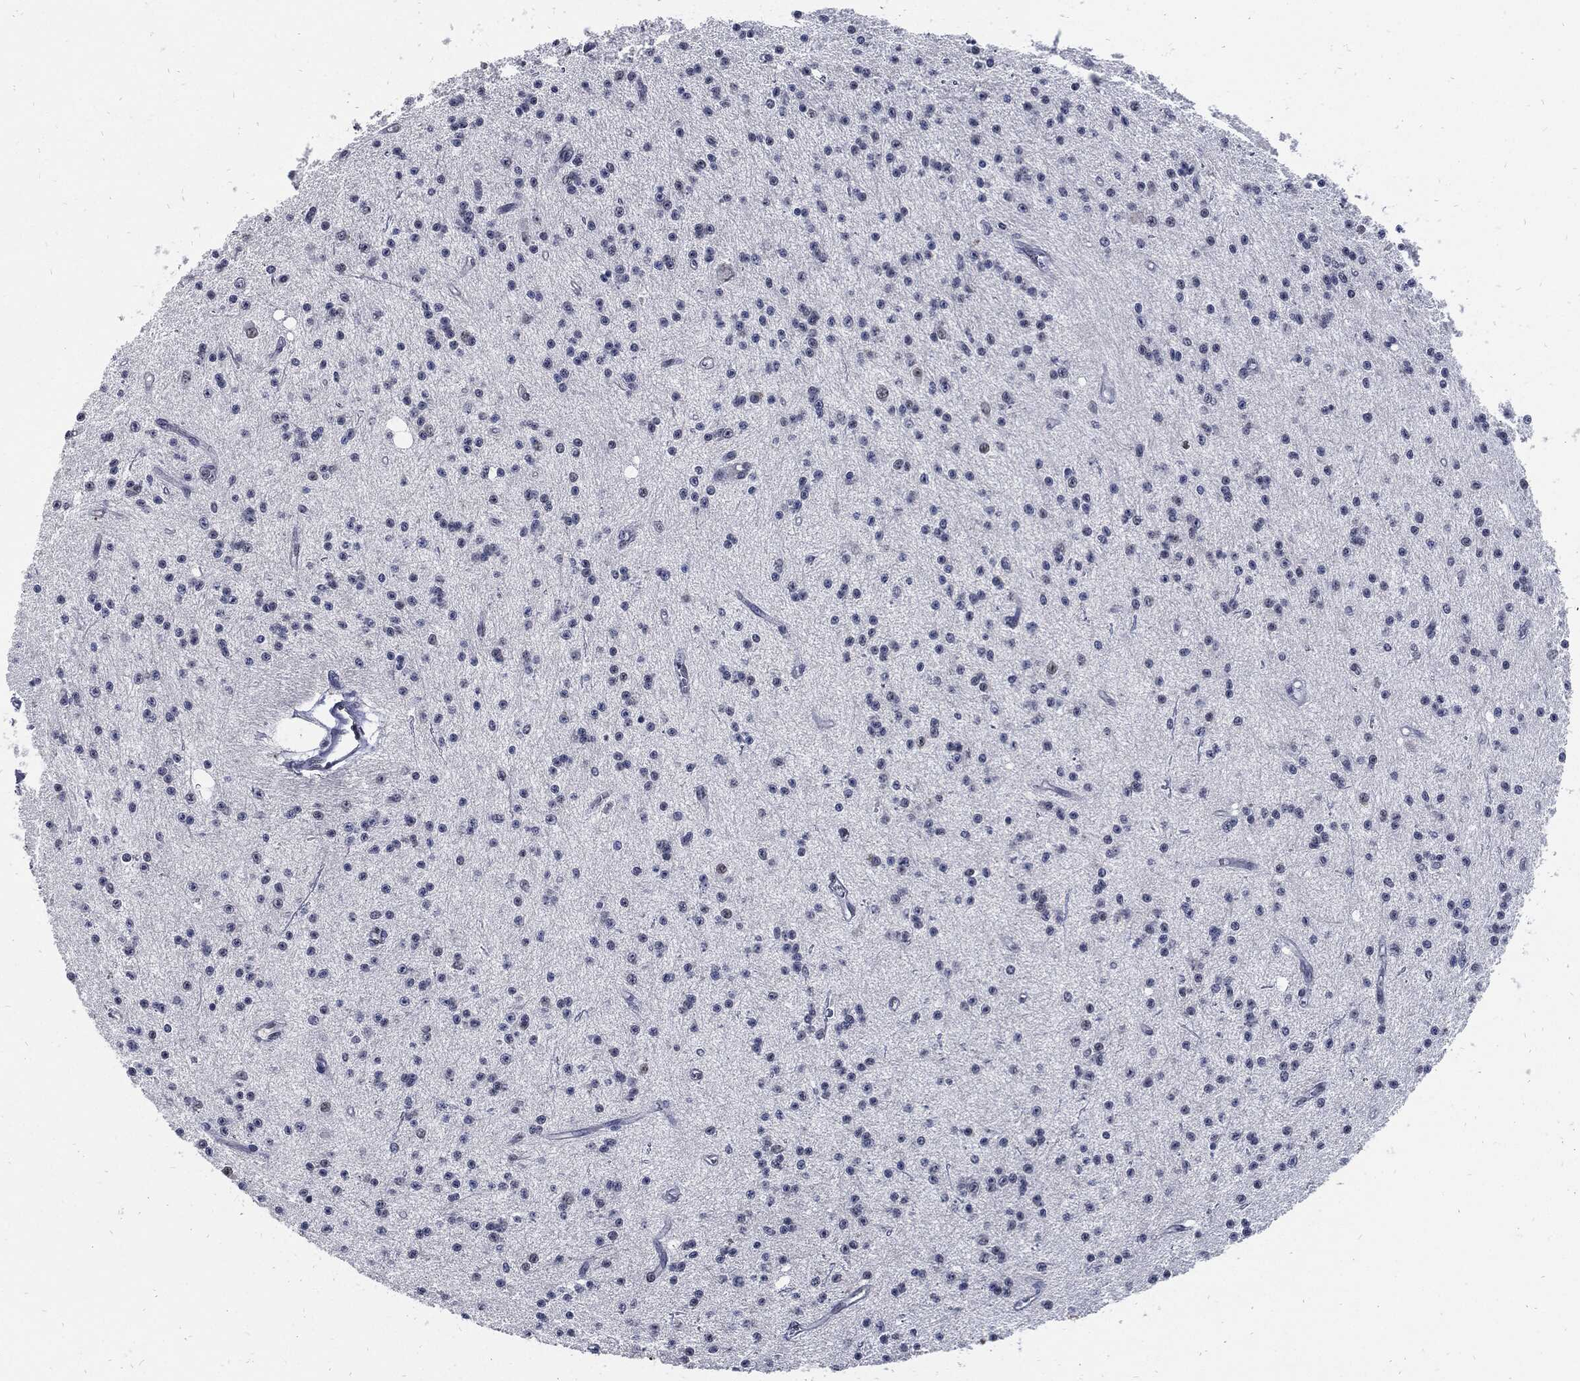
{"staining": {"intensity": "negative", "quantity": "none", "location": "none"}, "tissue": "glioma", "cell_type": "Tumor cells", "image_type": "cancer", "snomed": [{"axis": "morphology", "description": "Glioma, malignant, Low grade"}, {"axis": "topography", "description": "Brain"}], "caption": "Tumor cells show no significant protein positivity in malignant glioma (low-grade).", "gene": "NBN", "patient": {"sex": "male", "age": 27}}